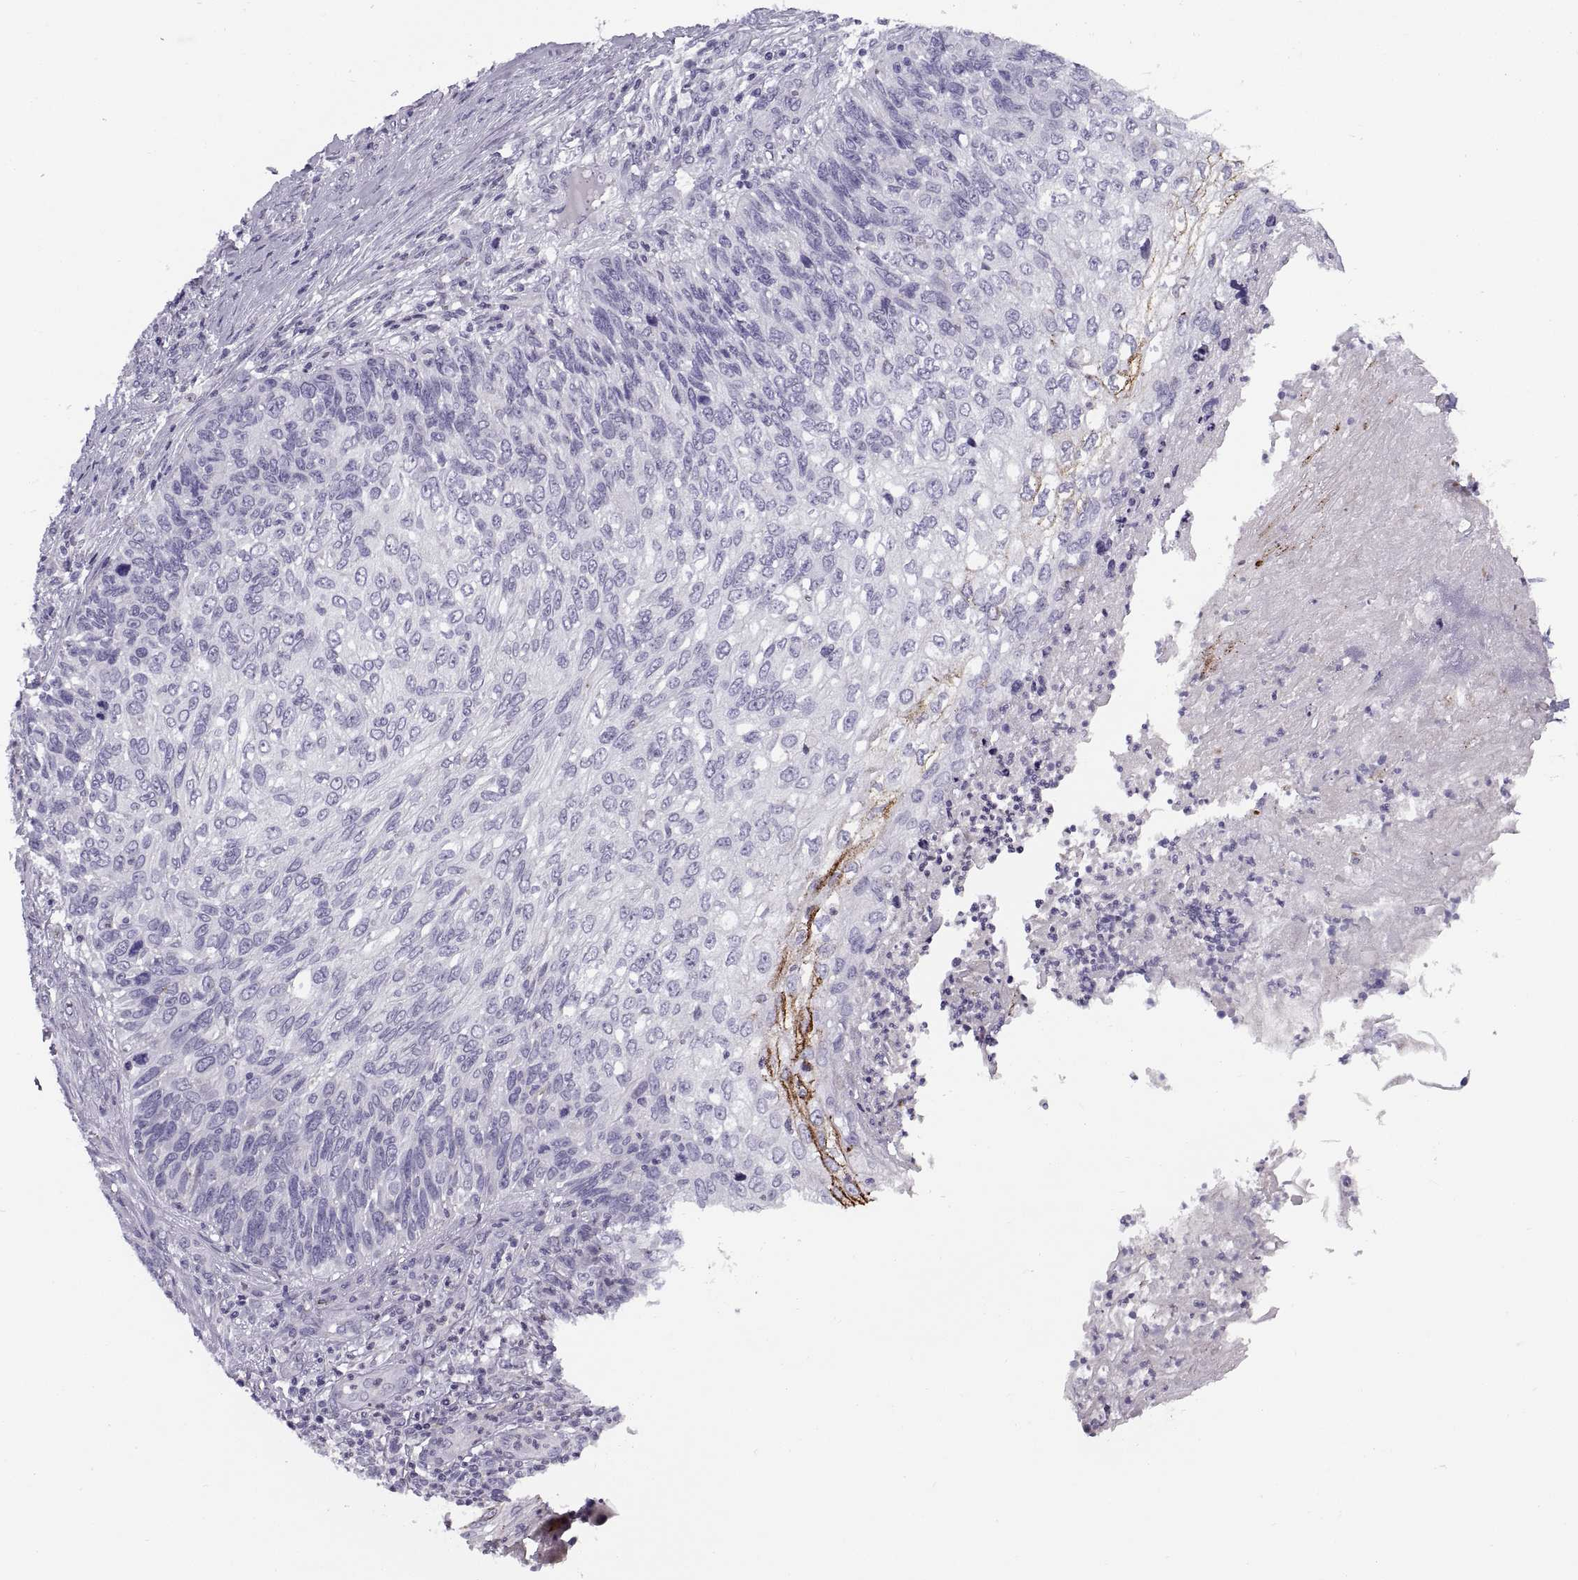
{"staining": {"intensity": "strong", "quantity": "<25%", "location": "cytoplasmic/membranous"}, "tissue": "skin cancer", "cell_type": "Tumor cells", "image_type": "cancer", "snomed": [{"axis": "morphology", "description": "Squamous cell carcinoma, NOS"}, {"axis": "topography", "description": "Skin"}], "caption": "Immunohistochemistry (IHC) photomicrograph of skin cancer stained for a protein (brown), which reveals medium levels of strong cytoplasmic/membranous staining in approximately <25% of tumor cells.", "gene": "CALCR", "patient": {"sex": "male", "age": 92}}